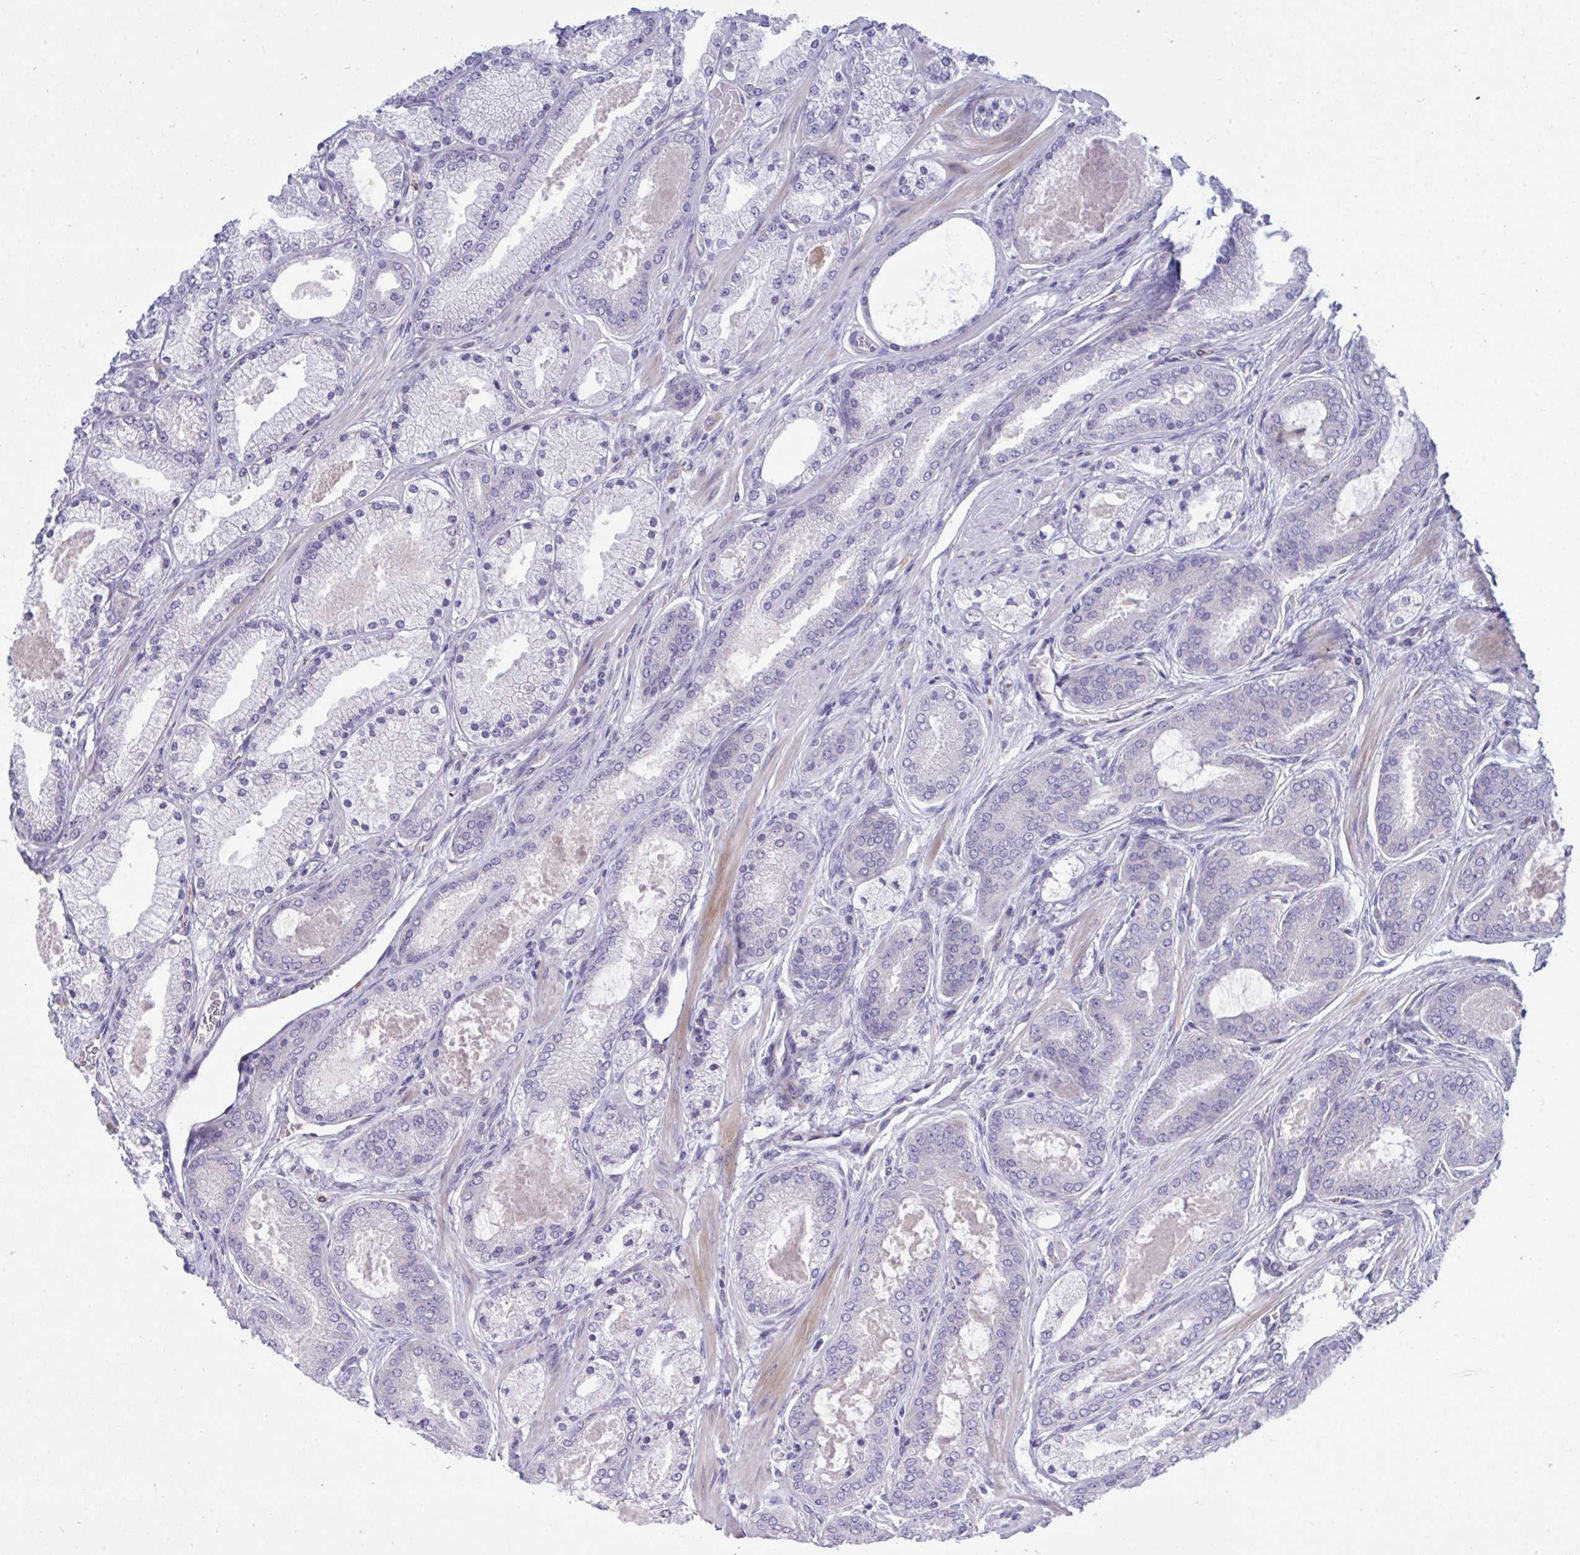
{"staining": {"intensity": "negative", "quantity": "none", "location": "none"}, "tissue": "prostate cancer", "cell_type": "Tumor cells", "image_type": "cancer", "snomed": [{"axis": "morphology", "description": "Adenocarcinoma, High grade"}, {"axis": "topography", "description": "Prostate"}], "caption": "Tumor cells are negative for protein expression in human adenocarcinoma (high-grade) (prostate). (Brightfield microscopy of DAB (3,3'-diaminobenzidine) immunohistochemistry at high magnification).", "gene": "MED9", "patient": {"sex": "male", "age": 63}}